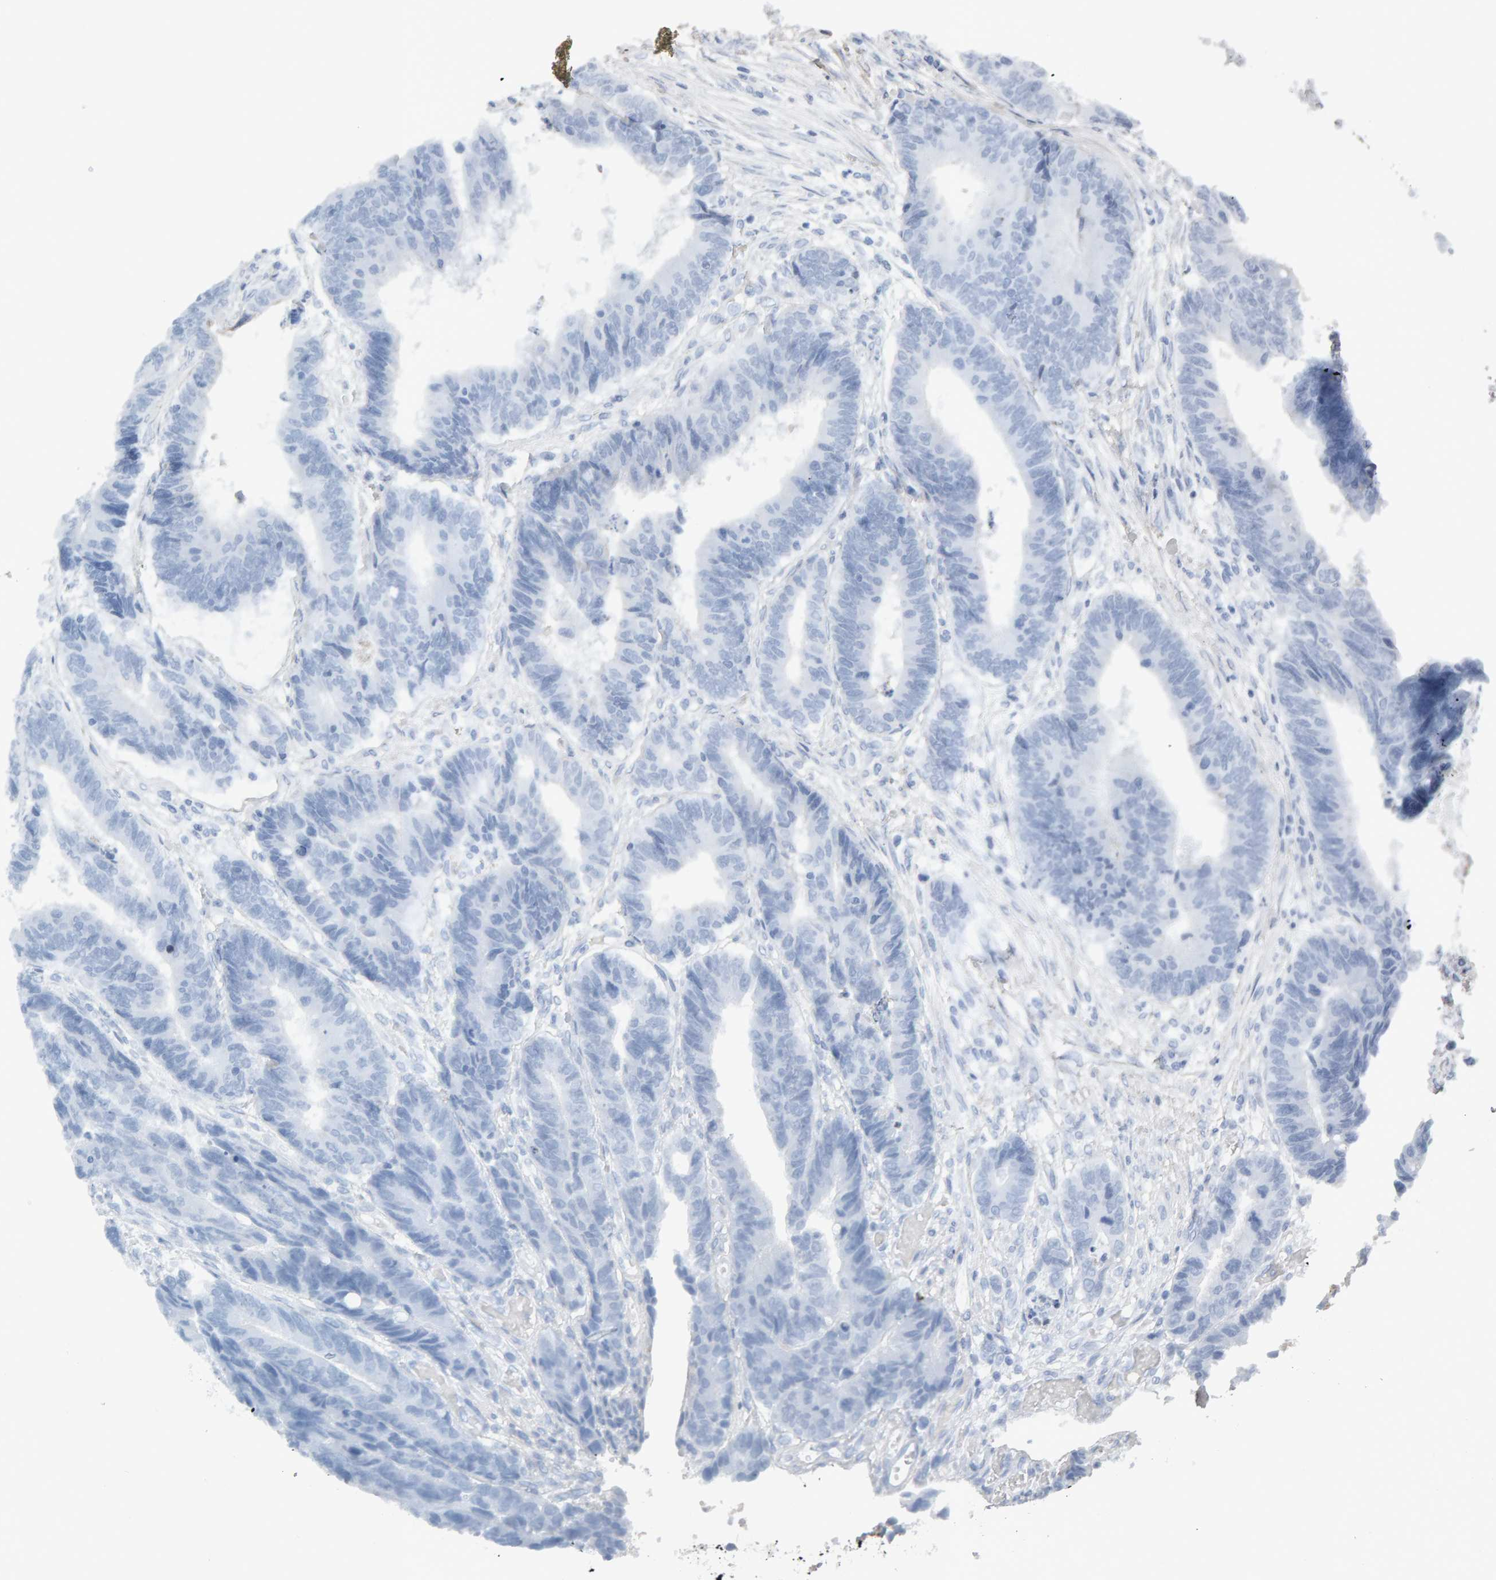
{"staining": {"intensity": "negative", "quantity": "none", "location": "none"}, "tissue": "colorectal cancer", "cell_type": "Tumor cells", "image_type": "cancer", "snomed": [{"axis": "morphology", "description": "Adenocarcinoma, NOS"}, {"axis": "topography", "description": "Rectum"}], "caption": "Colorectal adenocarcinoma stained for a protein using IHC shows no positivity tumor cells.", "gene": "ENGASE", "patient": {"sex": "male", "age": 84}}